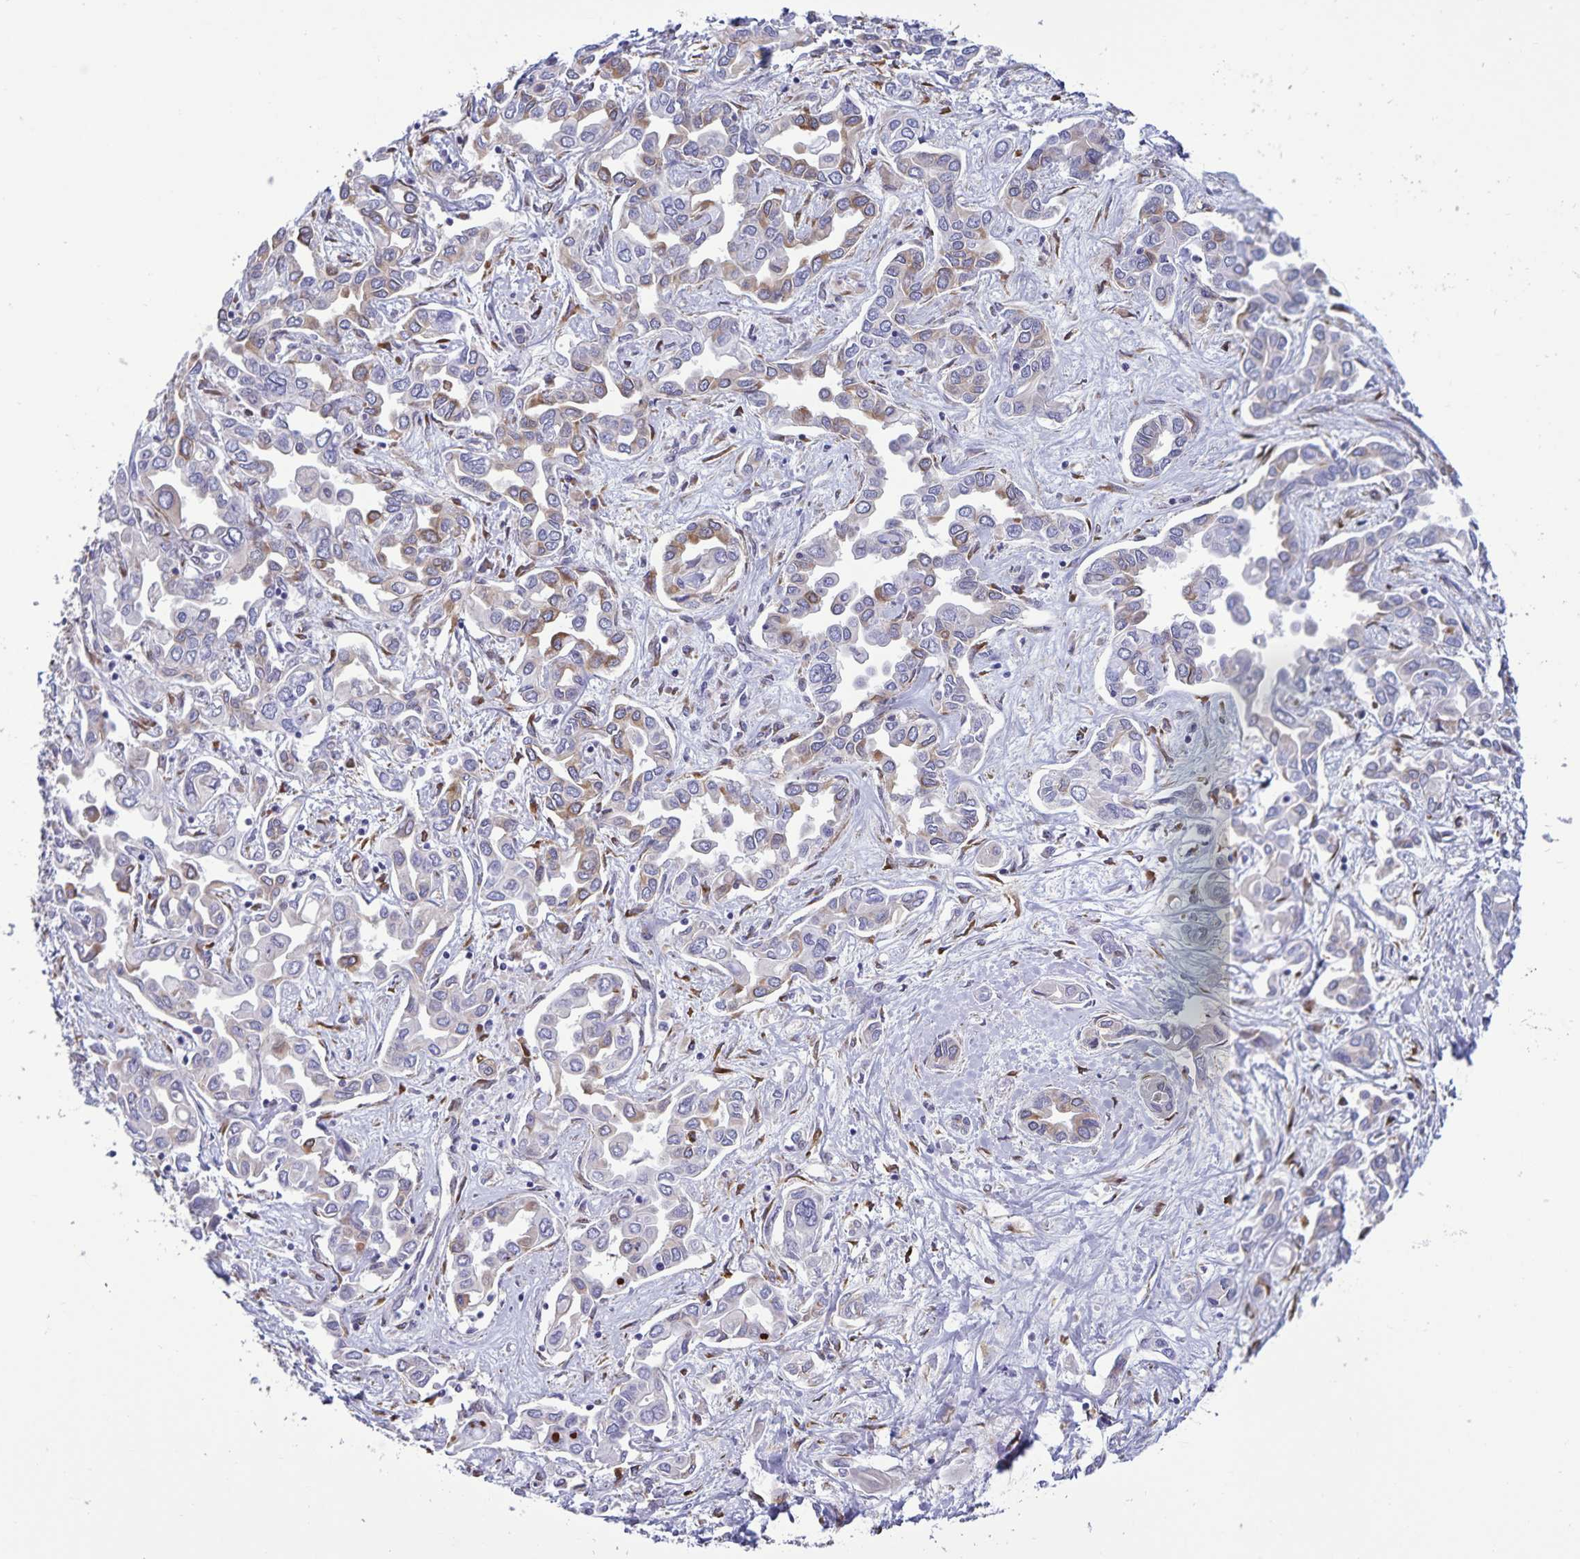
{"staining": {"intensity": "weak", "quantity": "<25%", "location": "cytoplasmic/membranous"}, "tissue": "liver cancer", "cell_type": "Tumor cells", "image_type": "cancer", "snomed": [{"axis": "morphology", "description": "Cholangiocarcinoma"}, {"axis": "topography", "description": "Liver"}], "caption": "Liver cholangiocarcinoma was stained to show a protein in brown. There is no significant staining in tumor cells. (Brightfield microscopy of DAB (3,3'-diaminobenzidine) immunohistochemistry (IHC) at high magnification).", "gene": "RCN1", "patient": {"sex": "female", "age": 64}}